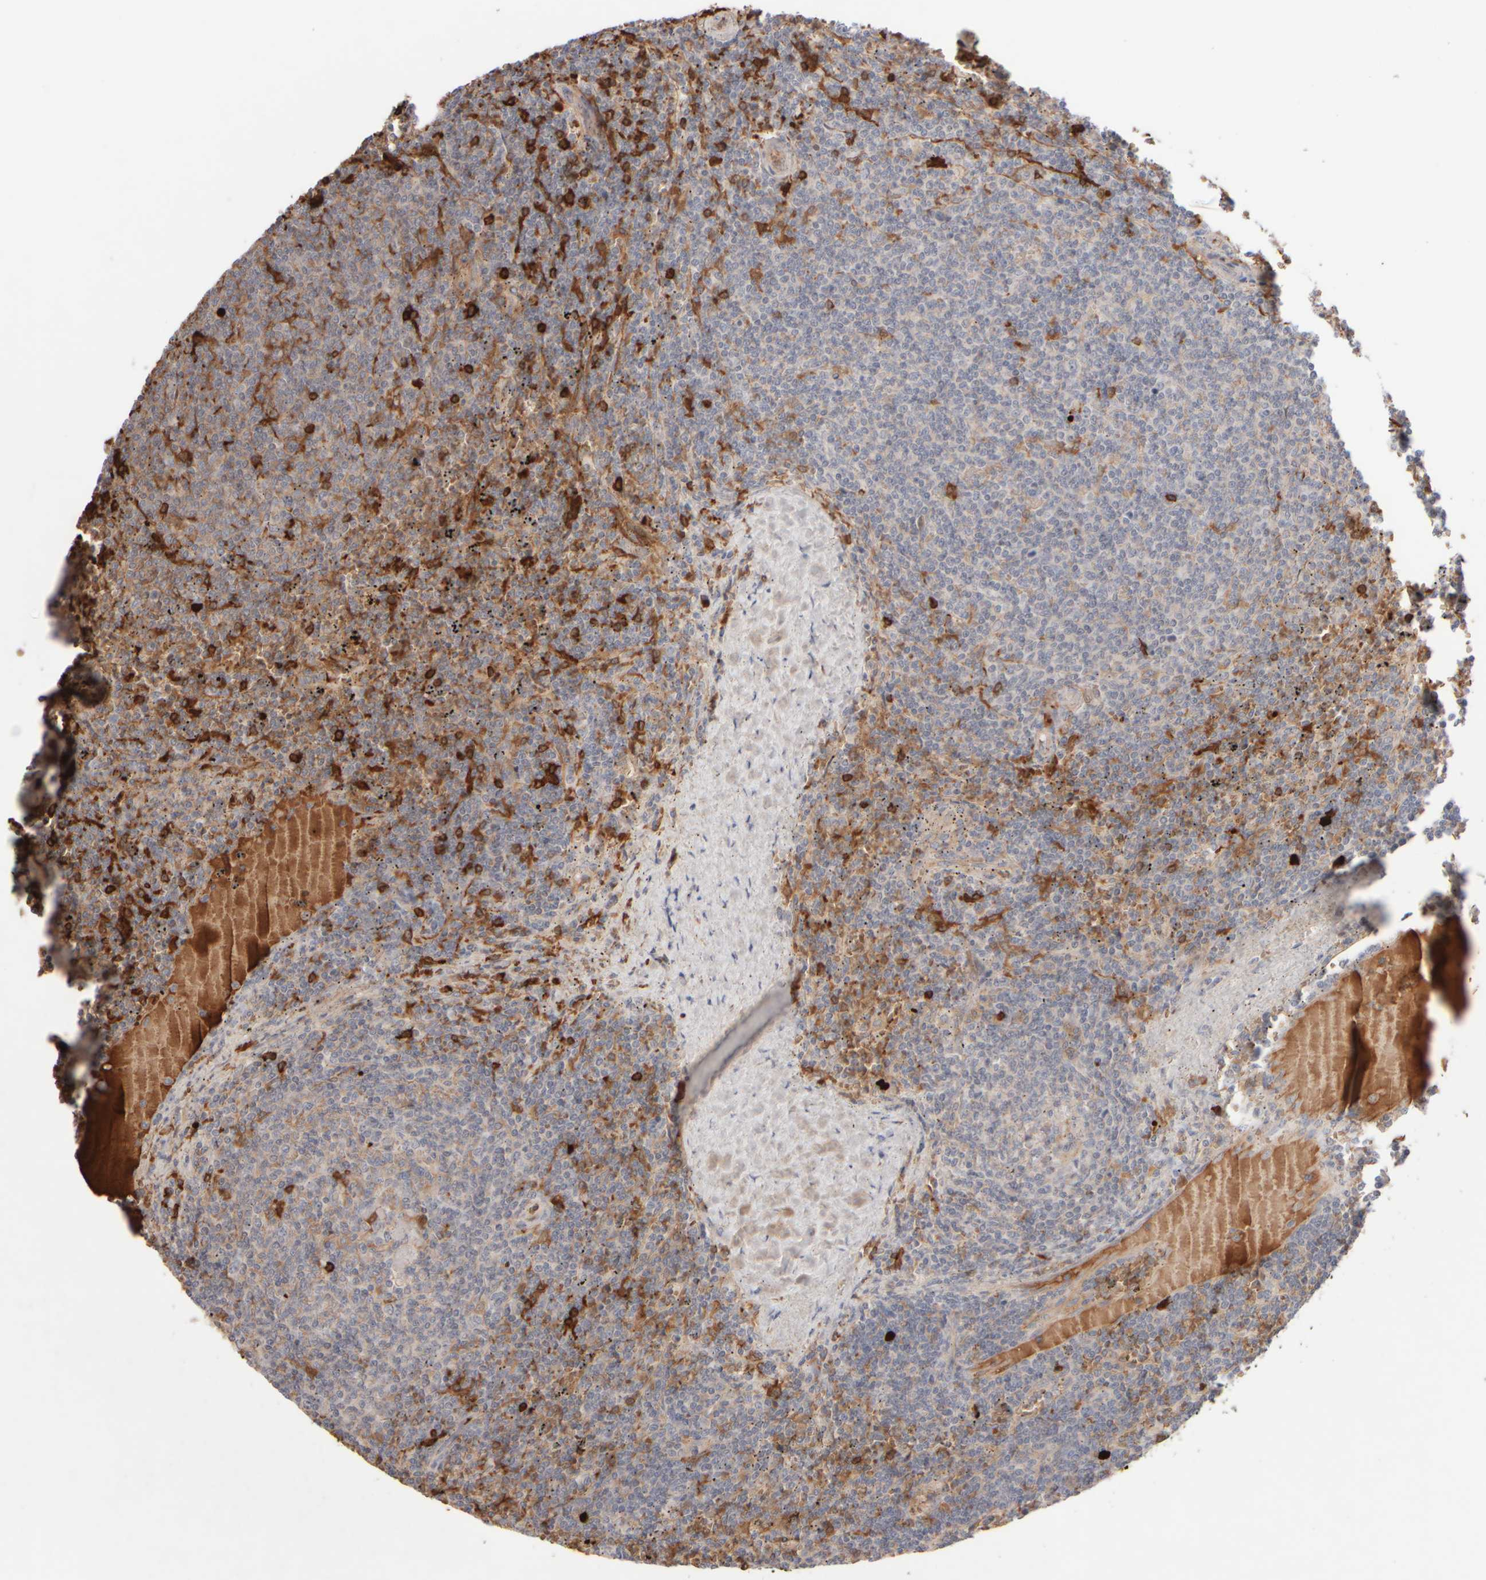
{"staining": {"intensity": "negative", "quantity": "none", "location": "none"}, "tissue": "lymphoma", "cell_type": "Tumor cells", "image_type": "cancer", "snomed": [{"axis": "morphology", "description": "Malignant lymphoma, non-Hodgkin's type, Low grade"}, {"axis": "topography", "description": "Spleen"}], "caption": "Protein analysis of lymphoma demonstrates no significant positivity in tumor cells.", "gene": "MST1", "patient": {"sex": "female", "age": 50}}